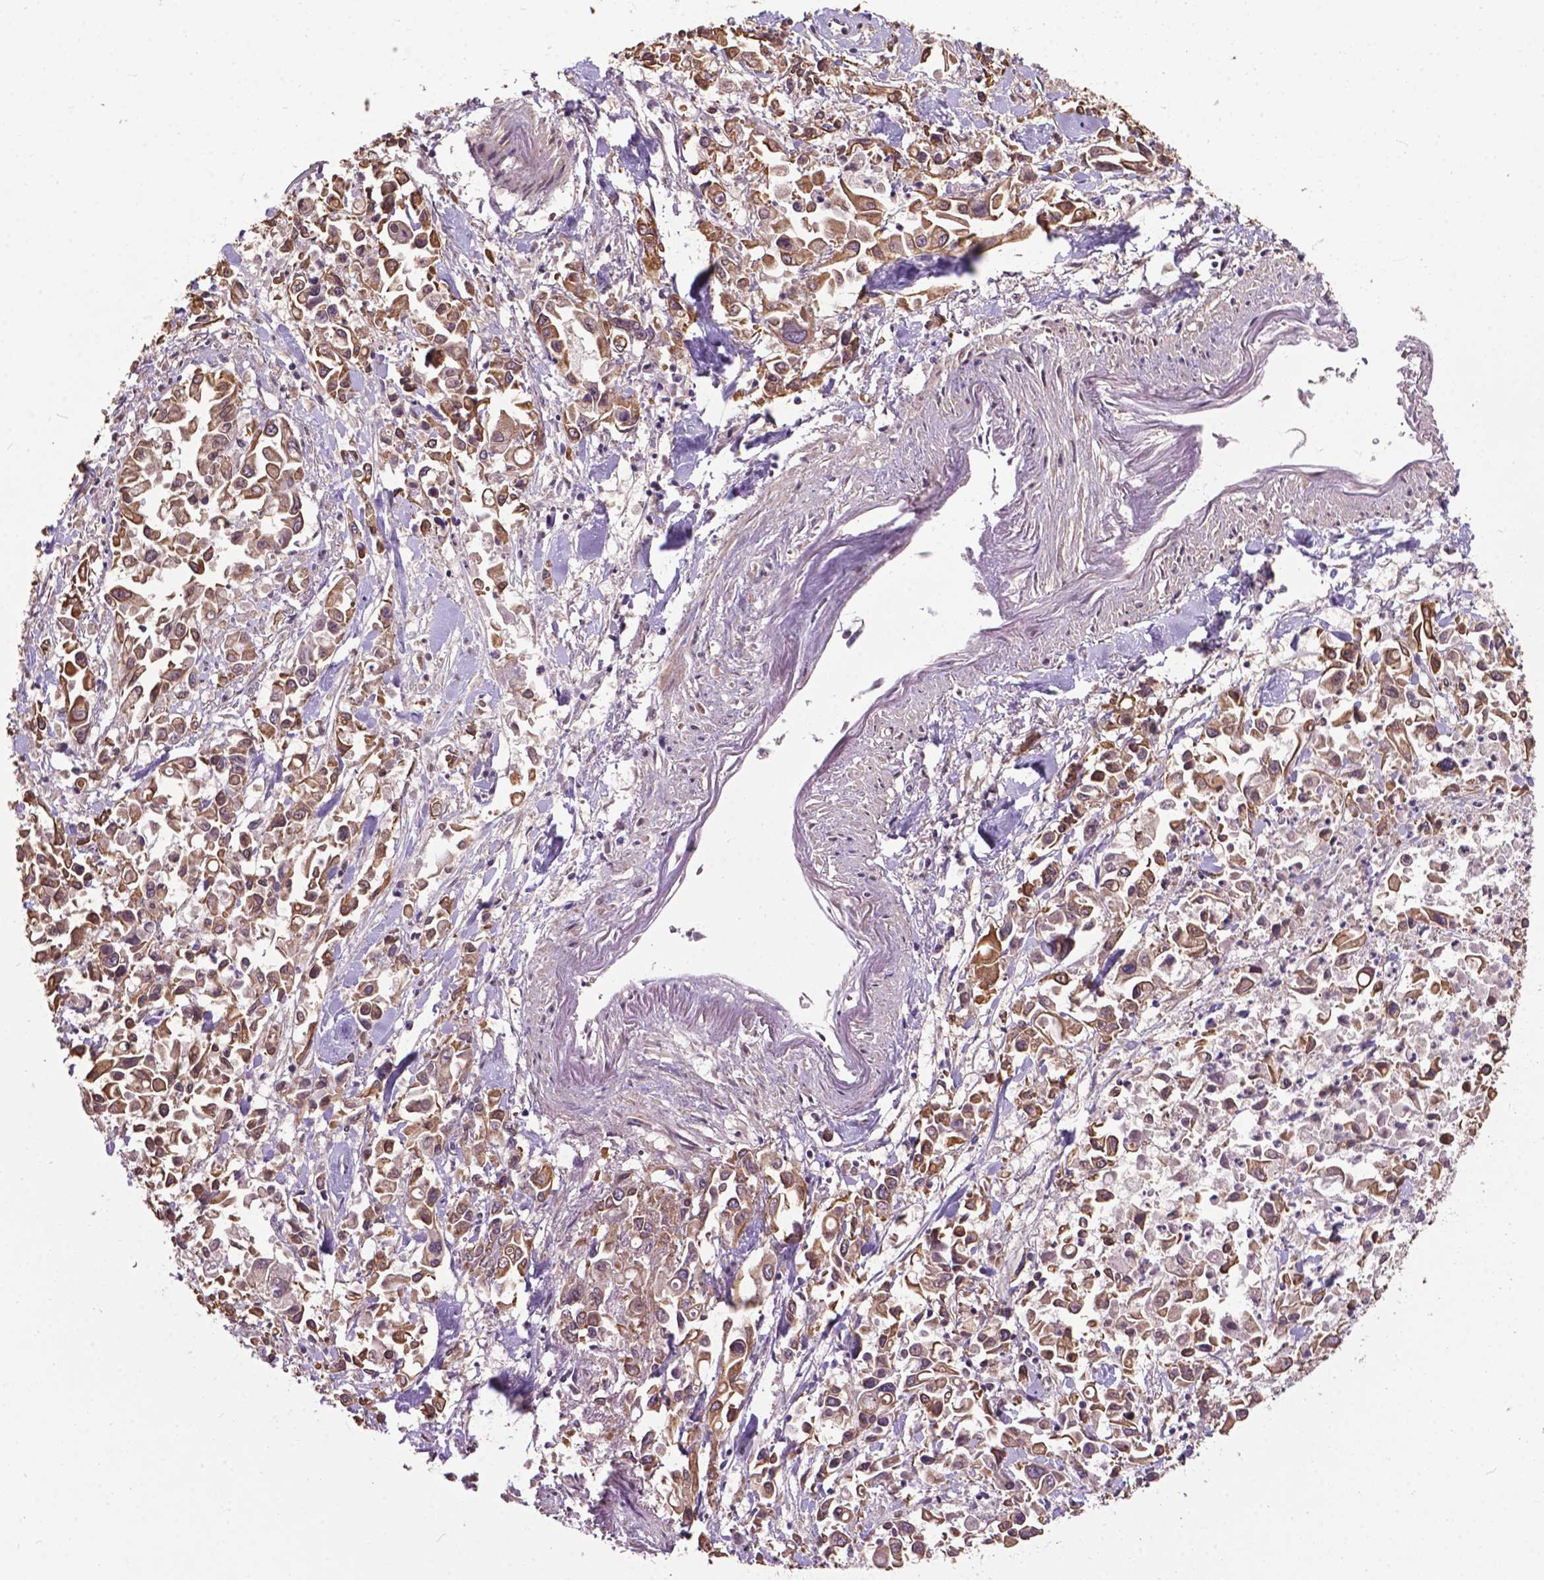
{"staining": {"intensity": "moderate", "quantity": ">75%", "location": "cytoplasmic/membranous"}, "tissue": "pancreatic cancer", "cell_type": "Tumor cells", "image_type": "cancer", "snomed": [{"axis": "morphology", "description": "Adenocarcinoma, NOS"}, {"axis": "topography", "description": "Pancreas"}], "caption": "An immunohistochemistry micrograph of tumor tissue is shown. Protein staining in brown labels moderate cytoplasmic/membranous positivity in adenocarcinoma (pancreatic) within tumor cells.", "gene": "GLRA2", "patient": {"sex": "female", "age": 83}}